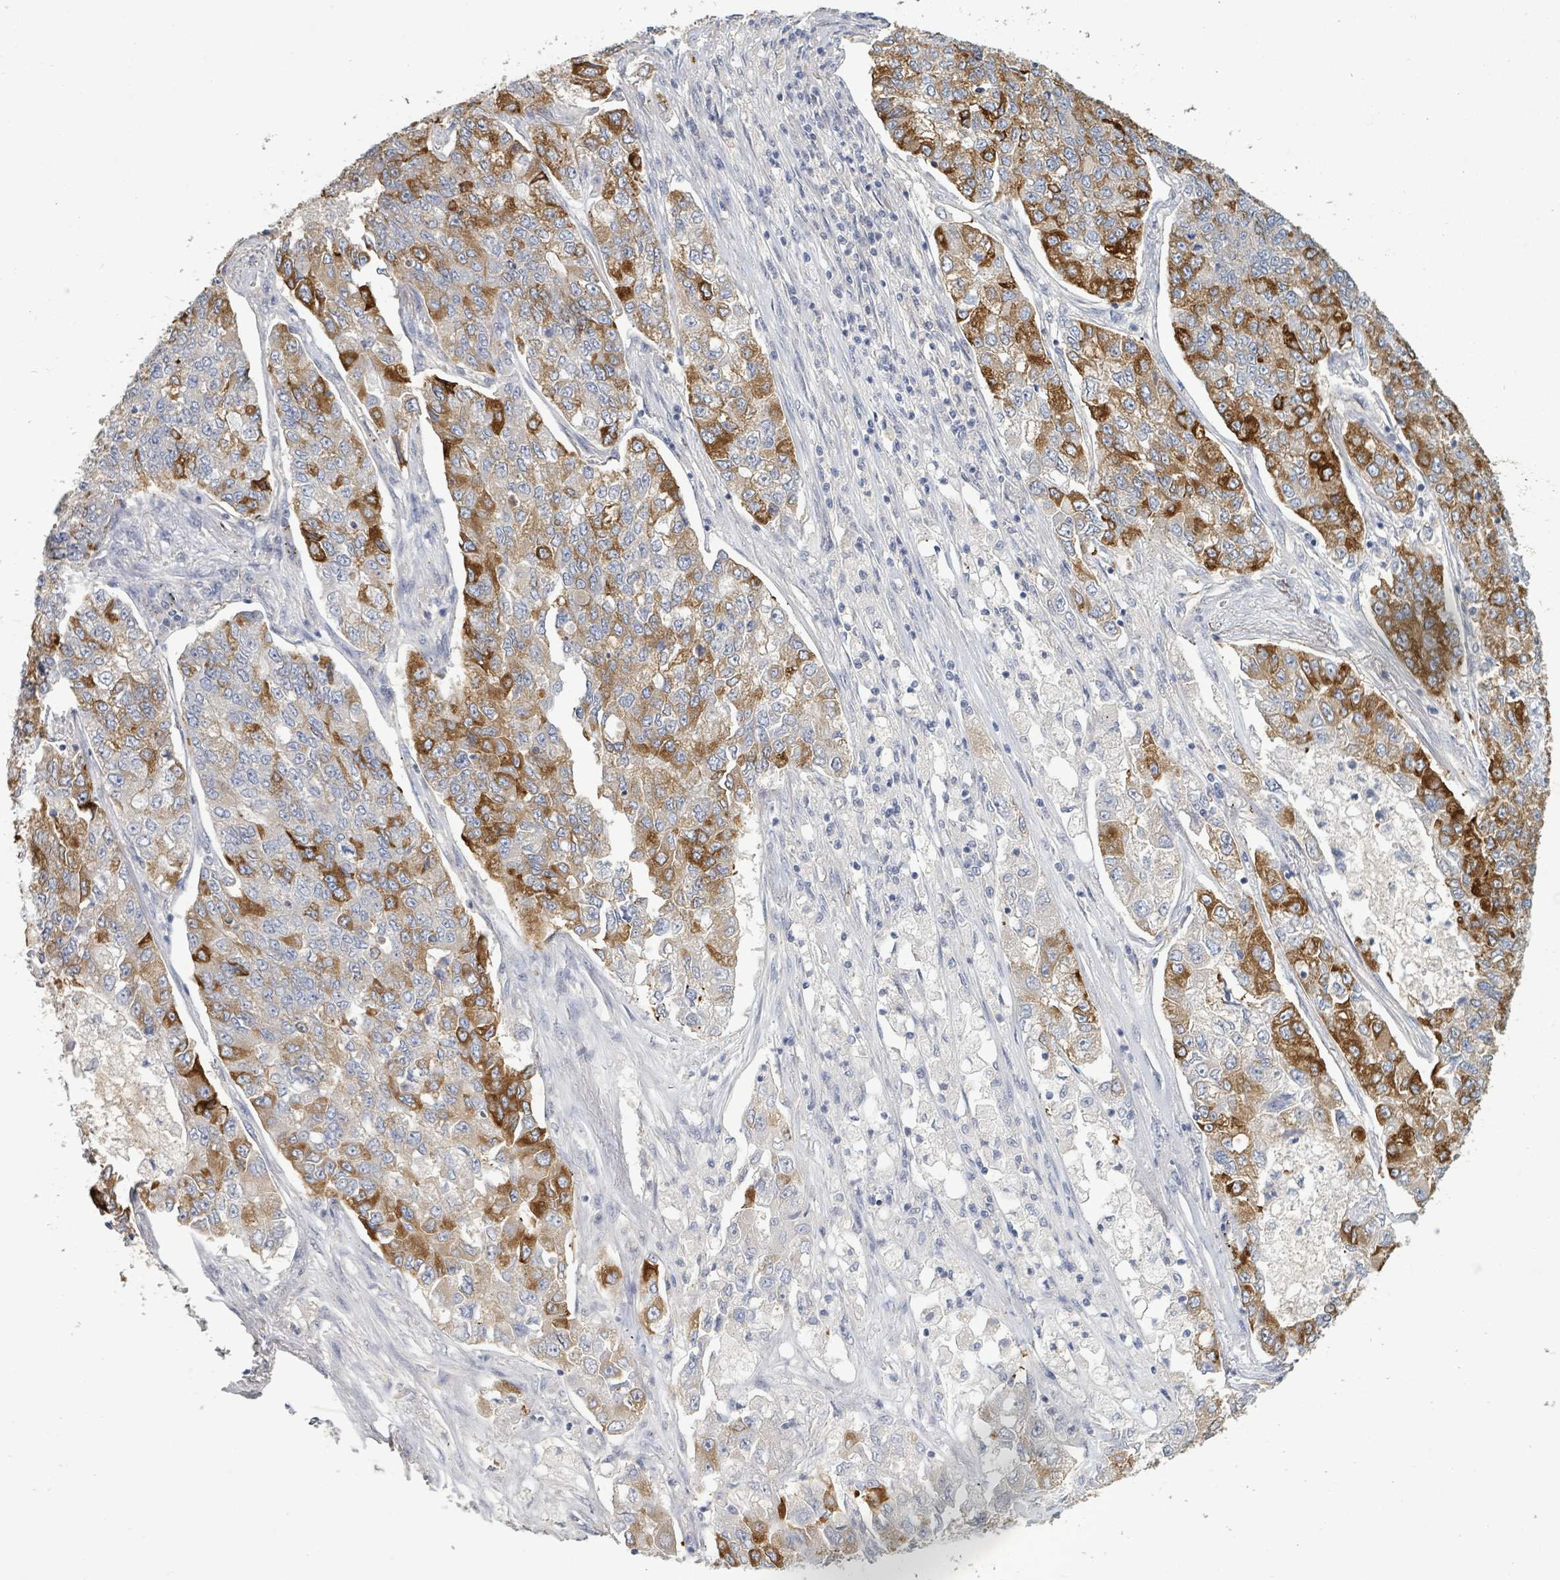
{"staining": {"intensity": "strong", "quantity": "25%-75%", "location": "cytoplasmic/membranous"}, "tissue": "lung cancer", "cell_type": "Tumor cells", "image_type": "cancer", "snomed": [{"axis": "morphology", "description": "Adenocarcinoma, NOS"}, {"axis": "topography", "description": "Lung"}], "caption": "Human adenocarcinoma (lung) stained with a protein marker reveals strong staining in tumor cells.", "gene": "PLAUR", "patient": {"sex": "male", "age": 49}}